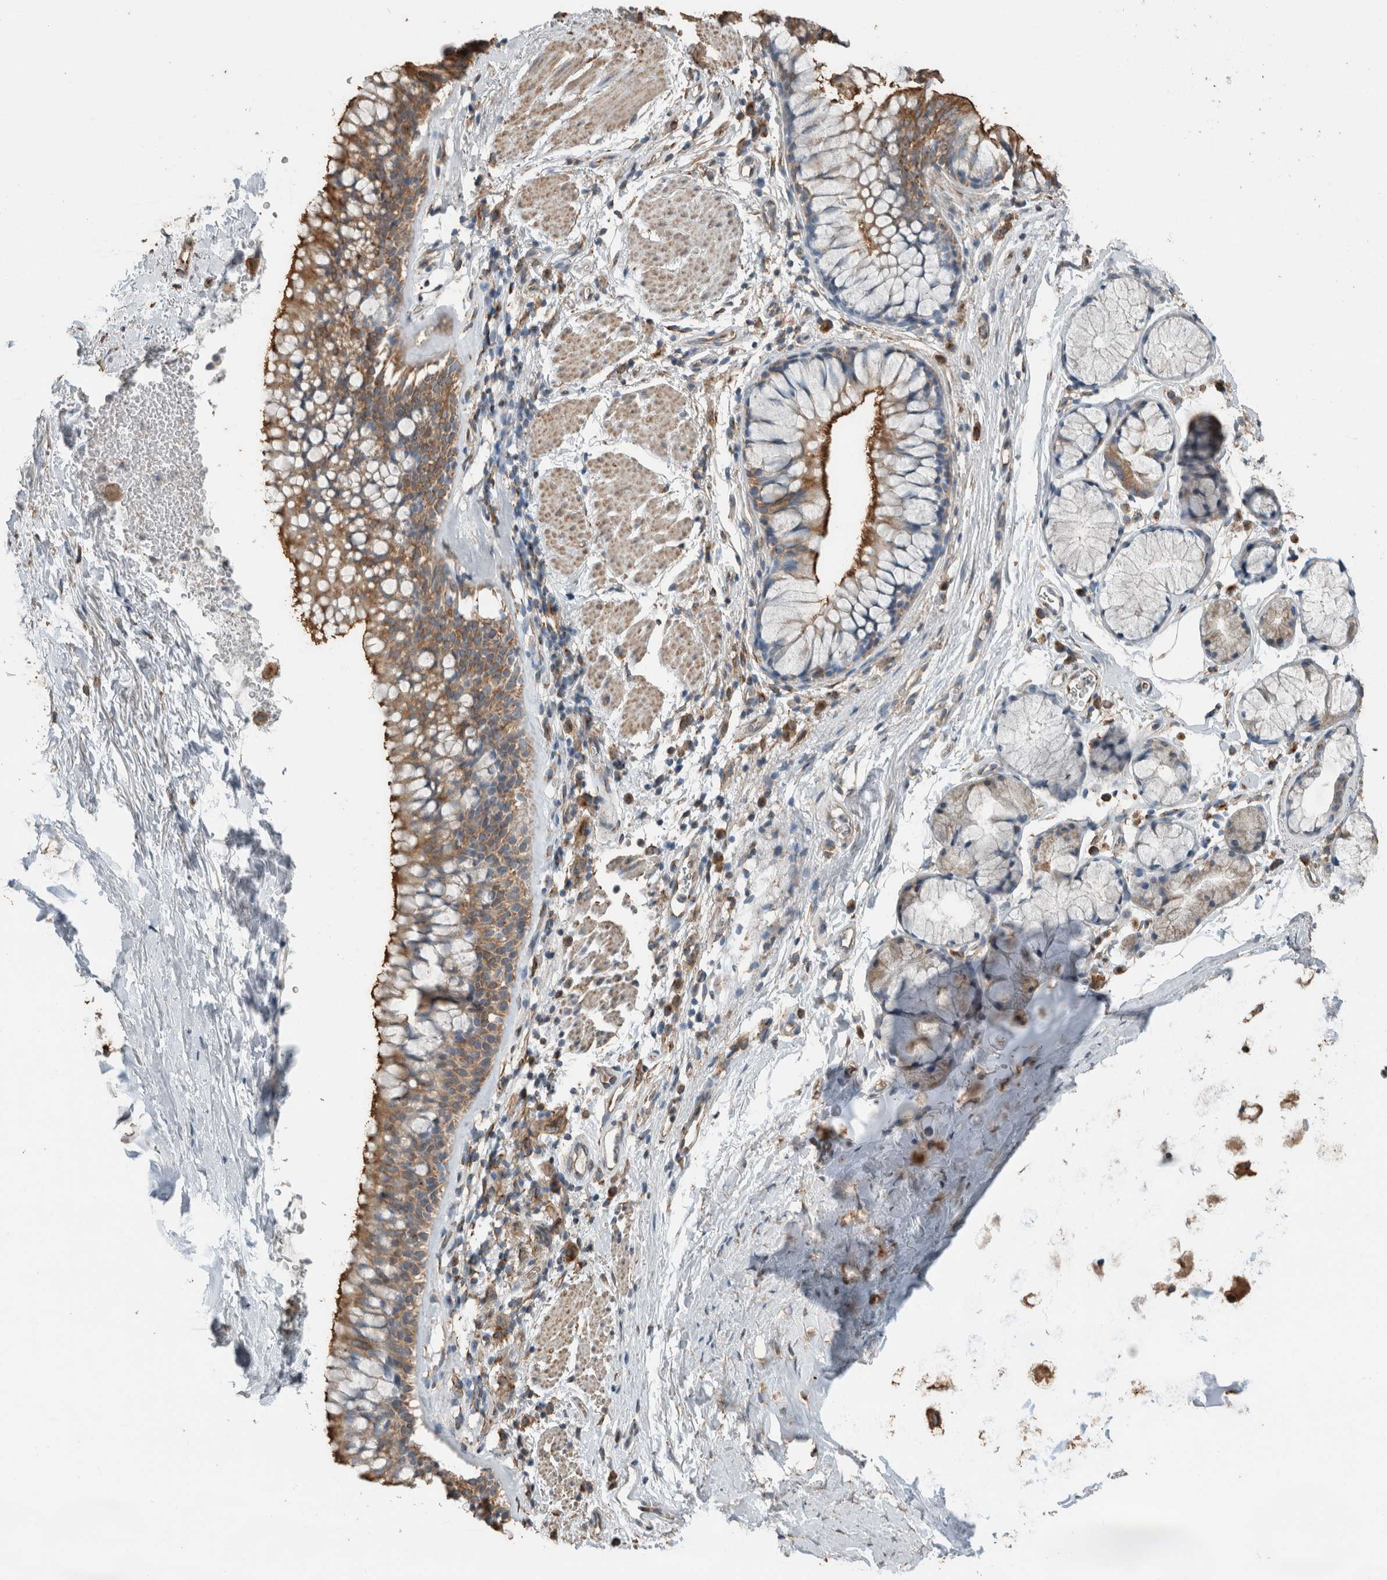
{"staining": {"intensity": "moderate", "quantity": ">75%", "location": "cytoplasmic/membranous"}, "tissue": "bronchus", "cell_type": "Respiratory epithelial cells", "image_type": "normal", "snomed": [{"axis": "morphology", "description": "Normal tissue, NOS"}, {"axis": "topography", "description": "Cartilage tissue"}, {"axis": "topography", "description": "Bronchus"}], "caption": "Respiratory epithelial cells exhibit medium levels of moderate cytoplasmic/membranous staining in about >75% of cells in normal human bronchus.", "gene": "ACVR2B", "patient": {"sex": "female", "age": 53}}